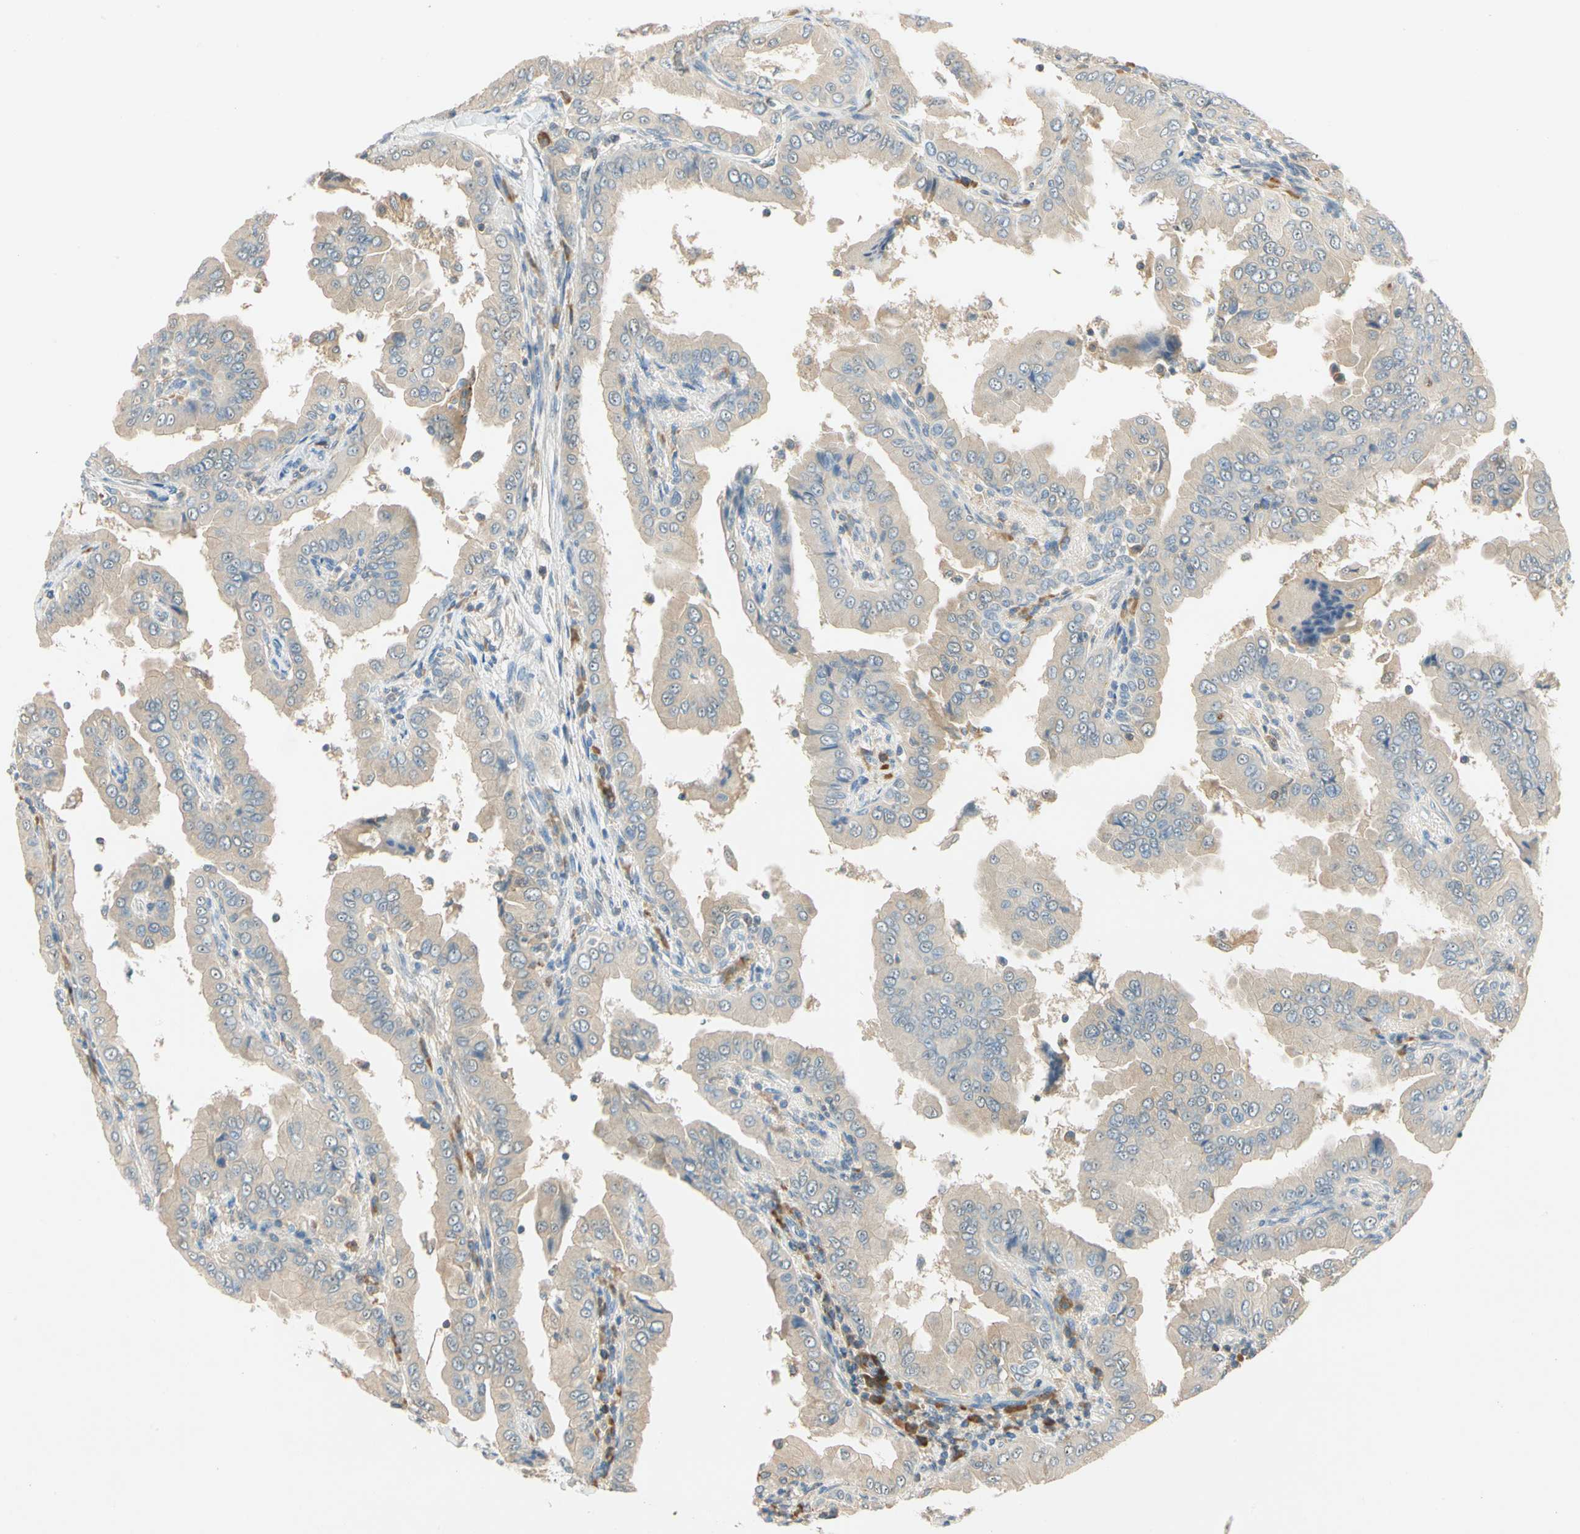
{"staining": {"intensity": "weak", "quantity": ">75%", "location": "cytoplasmic/membranous"}, "tissue": "thyroid cancer", "cell_type": "Tumor cells", "image_type": "cancer", "snomed": [{"axis": "morphology", "description": "Papillary adenocarcinoma, NOS"}, {"axis": "topography", "description": "Thyroid gland"}], "caption": "Immunohistochemical staining of thyroid cancer shows low levels of weak cytoplasmic/membranous protein positivity in about >75% of tumor cells.", "gene": "WIPI1", "patient": {"sex": "male", "age": 33}}